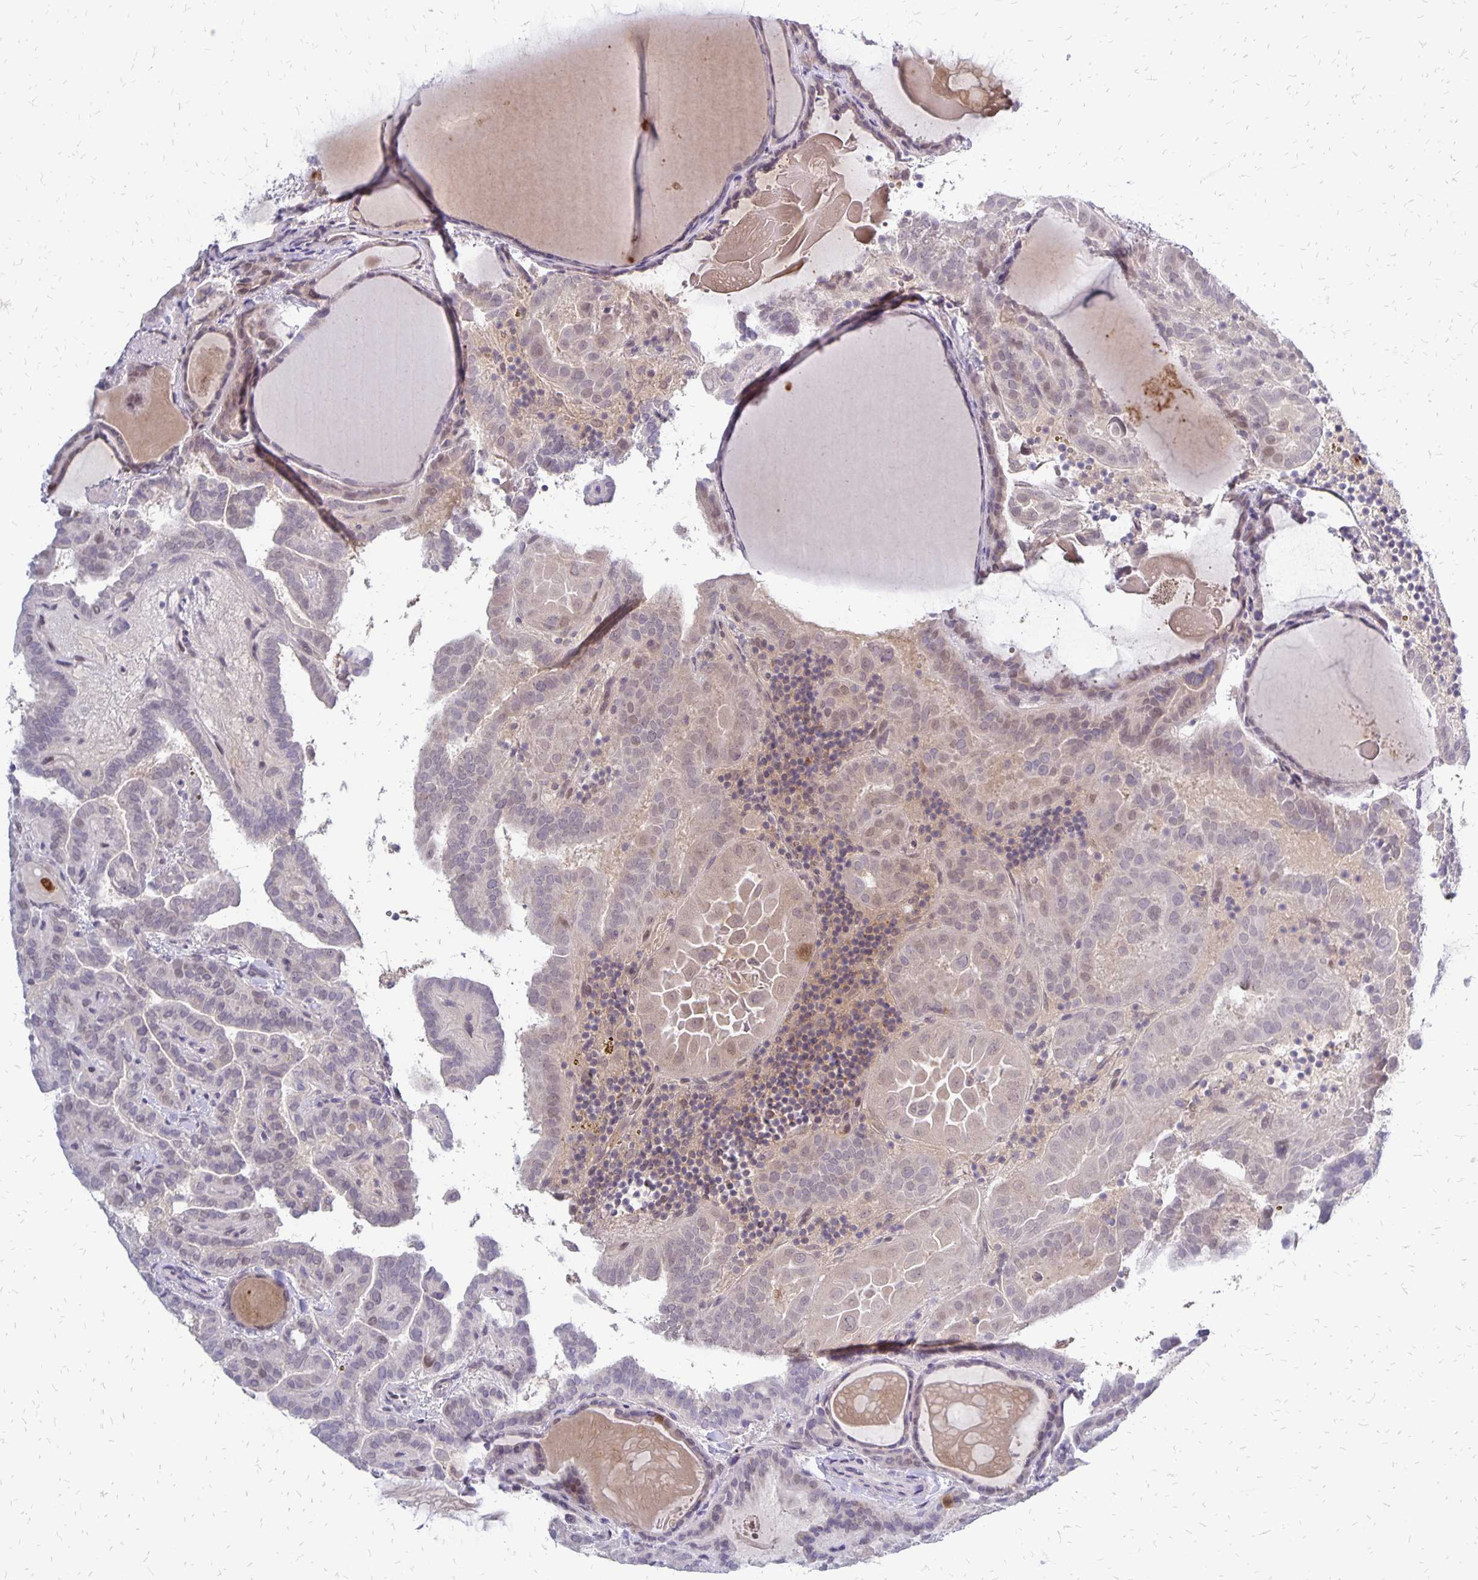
{"staining": {"intensity": "negative", "quantity": "none", "location": "none"}, "tissue": "thyroid cancer", "cell_type": "Tumor cells", "image_type": "cancer", "snomed": [{"axis": "morphology", "description": "Papillary adenocarcinoma, NOS"}, {"axis": "topography", "description": "Thyroid gland"}], "caption": "A histopathology image of human thyroid cancer is negative for staining in tumor cells.", "gene": "DCK", "patient": {"sex": "female", "age": 46}}